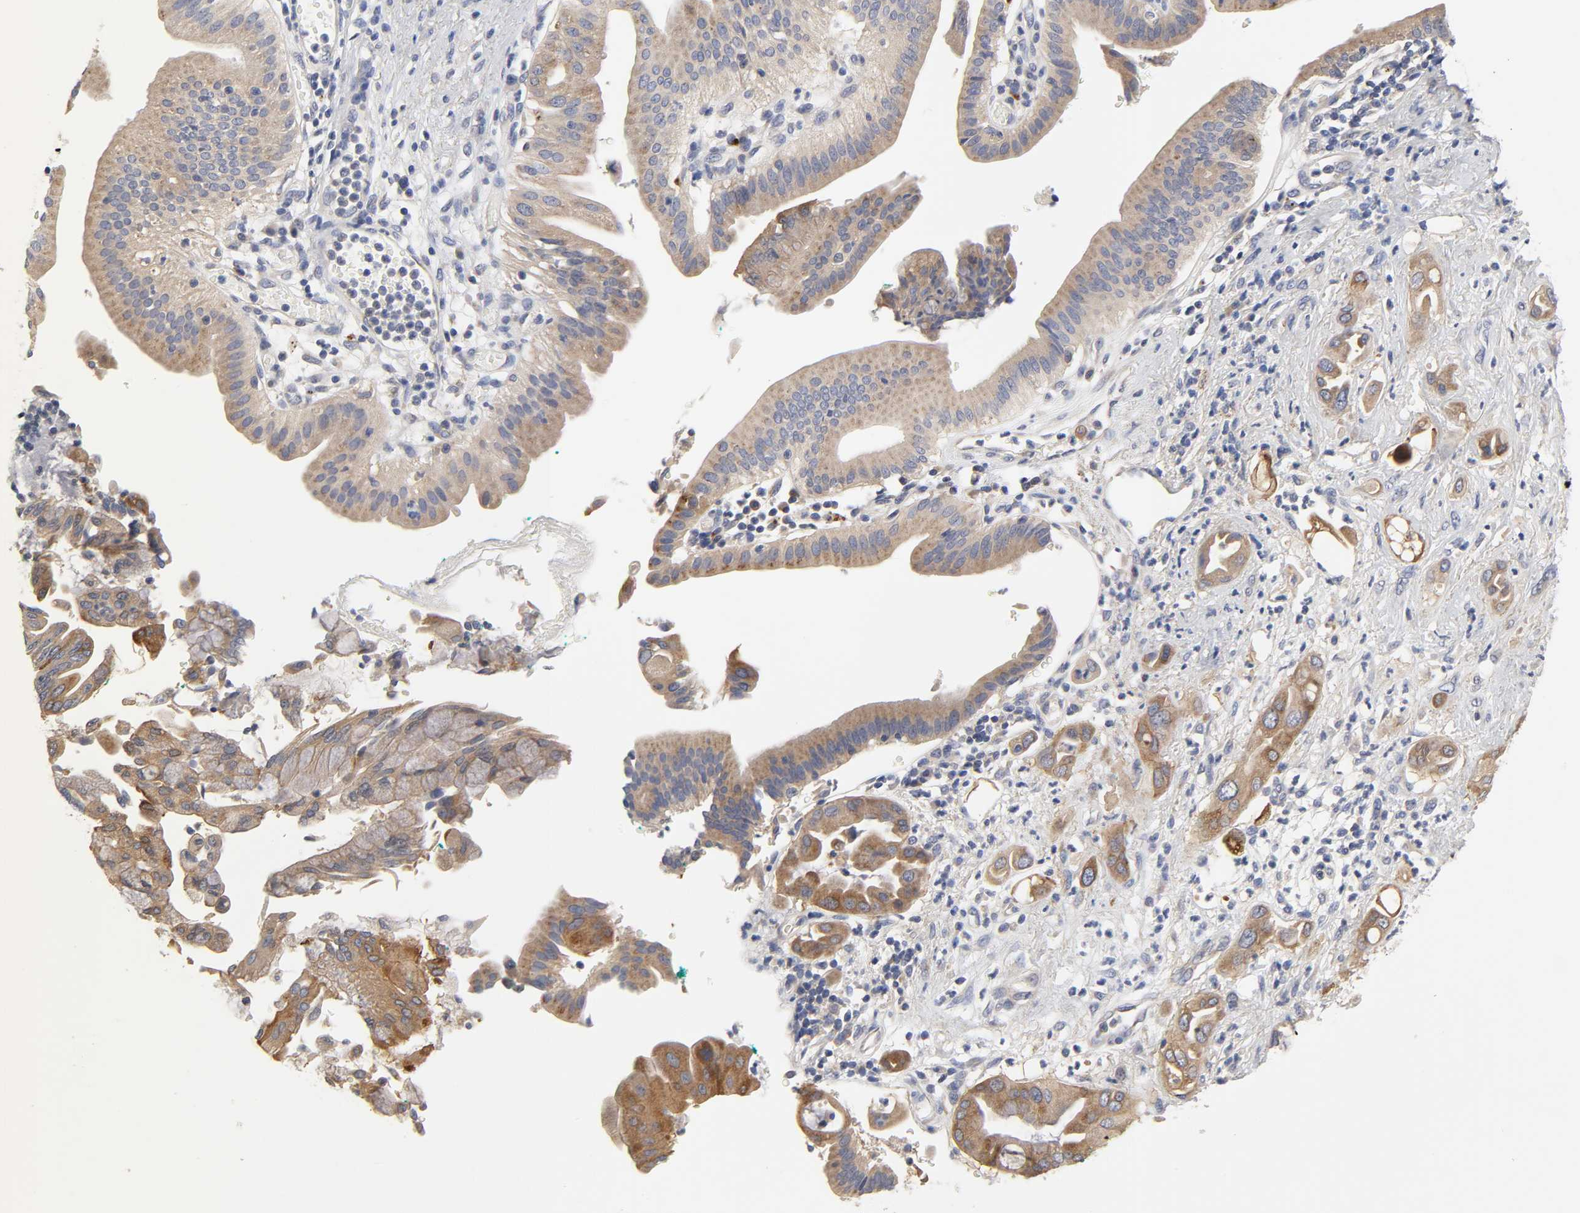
{"staining": {"intensity": "moderate", "quantity": ">75%", "location": "cytoplasmic/membranous"}, "tissue": "pancreatic cancer", "cell_type": "Tumor cells", "image_type": "cancer", "snomed": [{"axis": "morphology", "description": "Adenocarcinoma, NOS"}, {"axis": "morphology", "description": "Adenocarcinoma, metastatic, NOS"}, {"axis": "topography", "description": "Lymph node"}, {"axis": "topography", "description": "Pancreas"}, {"axis": "topography", "description": "Duodenum"}], "caption": "IHC photomicrograph of neoplastic tissue: pancreatic cancer (metastatic adenocarcinoma) stained using immunohistochemistry exhibits medium levels of moderate protein expression localized specifically in the cytoplasmic/membranous of tumor cells, appearing as a cytoplasmic/membranous brown color.", "gene": "C17orf75", "patient": {"sex": "female", "age": 64}}